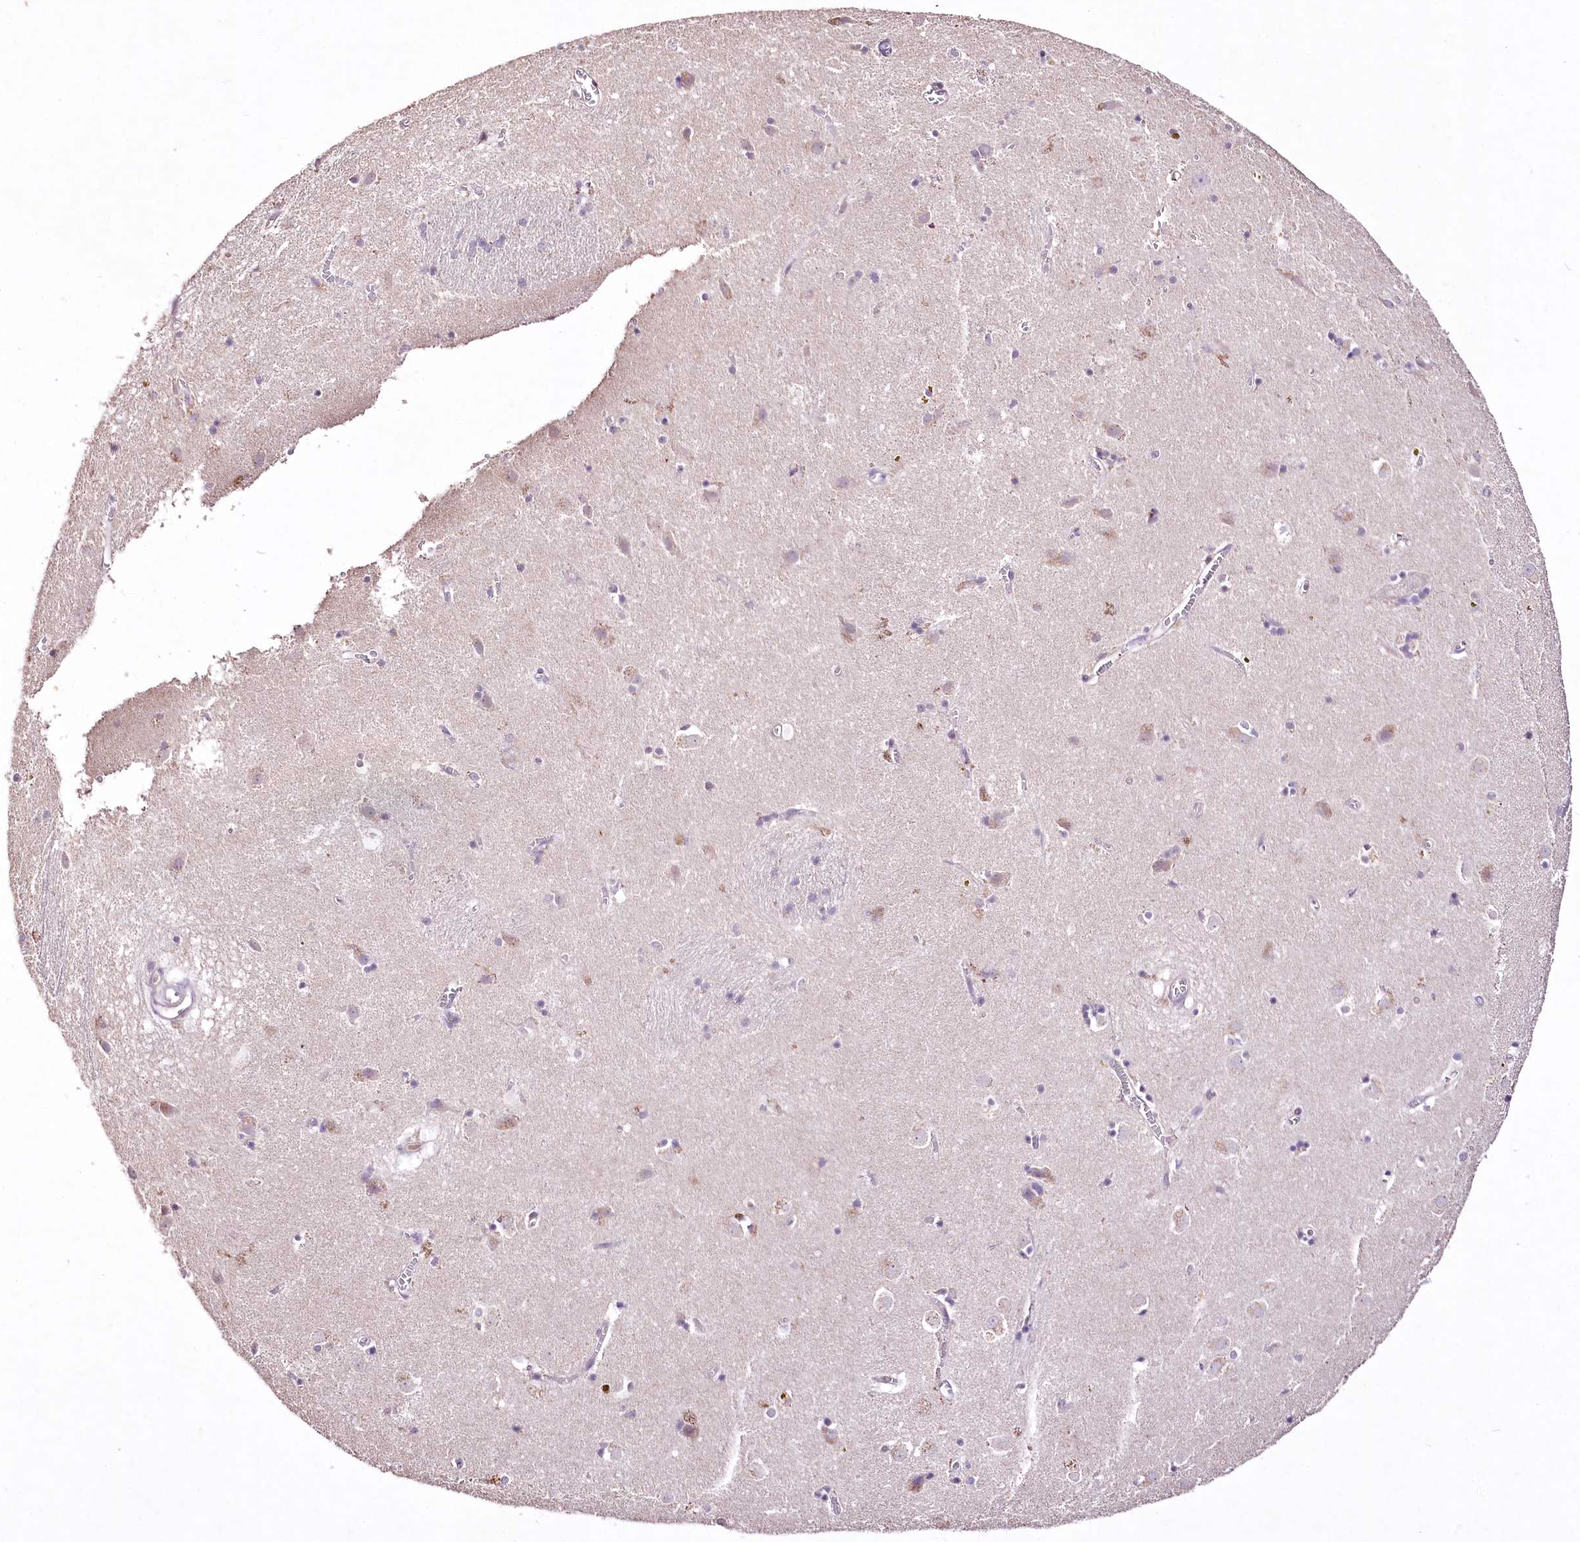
{"staining": {"intensity": "negative", "quantity": "none", "location": "none"}, "tissue": "caudate", "cell_type": "Glial cells", "image_type": "normal", "snomed": [{"axis": "morphology", "description": "Normal tissue, NOS"}, {"axis": "topography", "description": "Lateral ventricle wall"}], "caption": "Immunohistochemical staining of unremarkable human caudate displays no significant expression in glial cells. (Stains: DAB IHC with hematoxylin counter stain, Microscopy: brightfield microscopy at high magnification).", "gene": "ENPP1", "patient": {"sex": "male", "age": 70}}